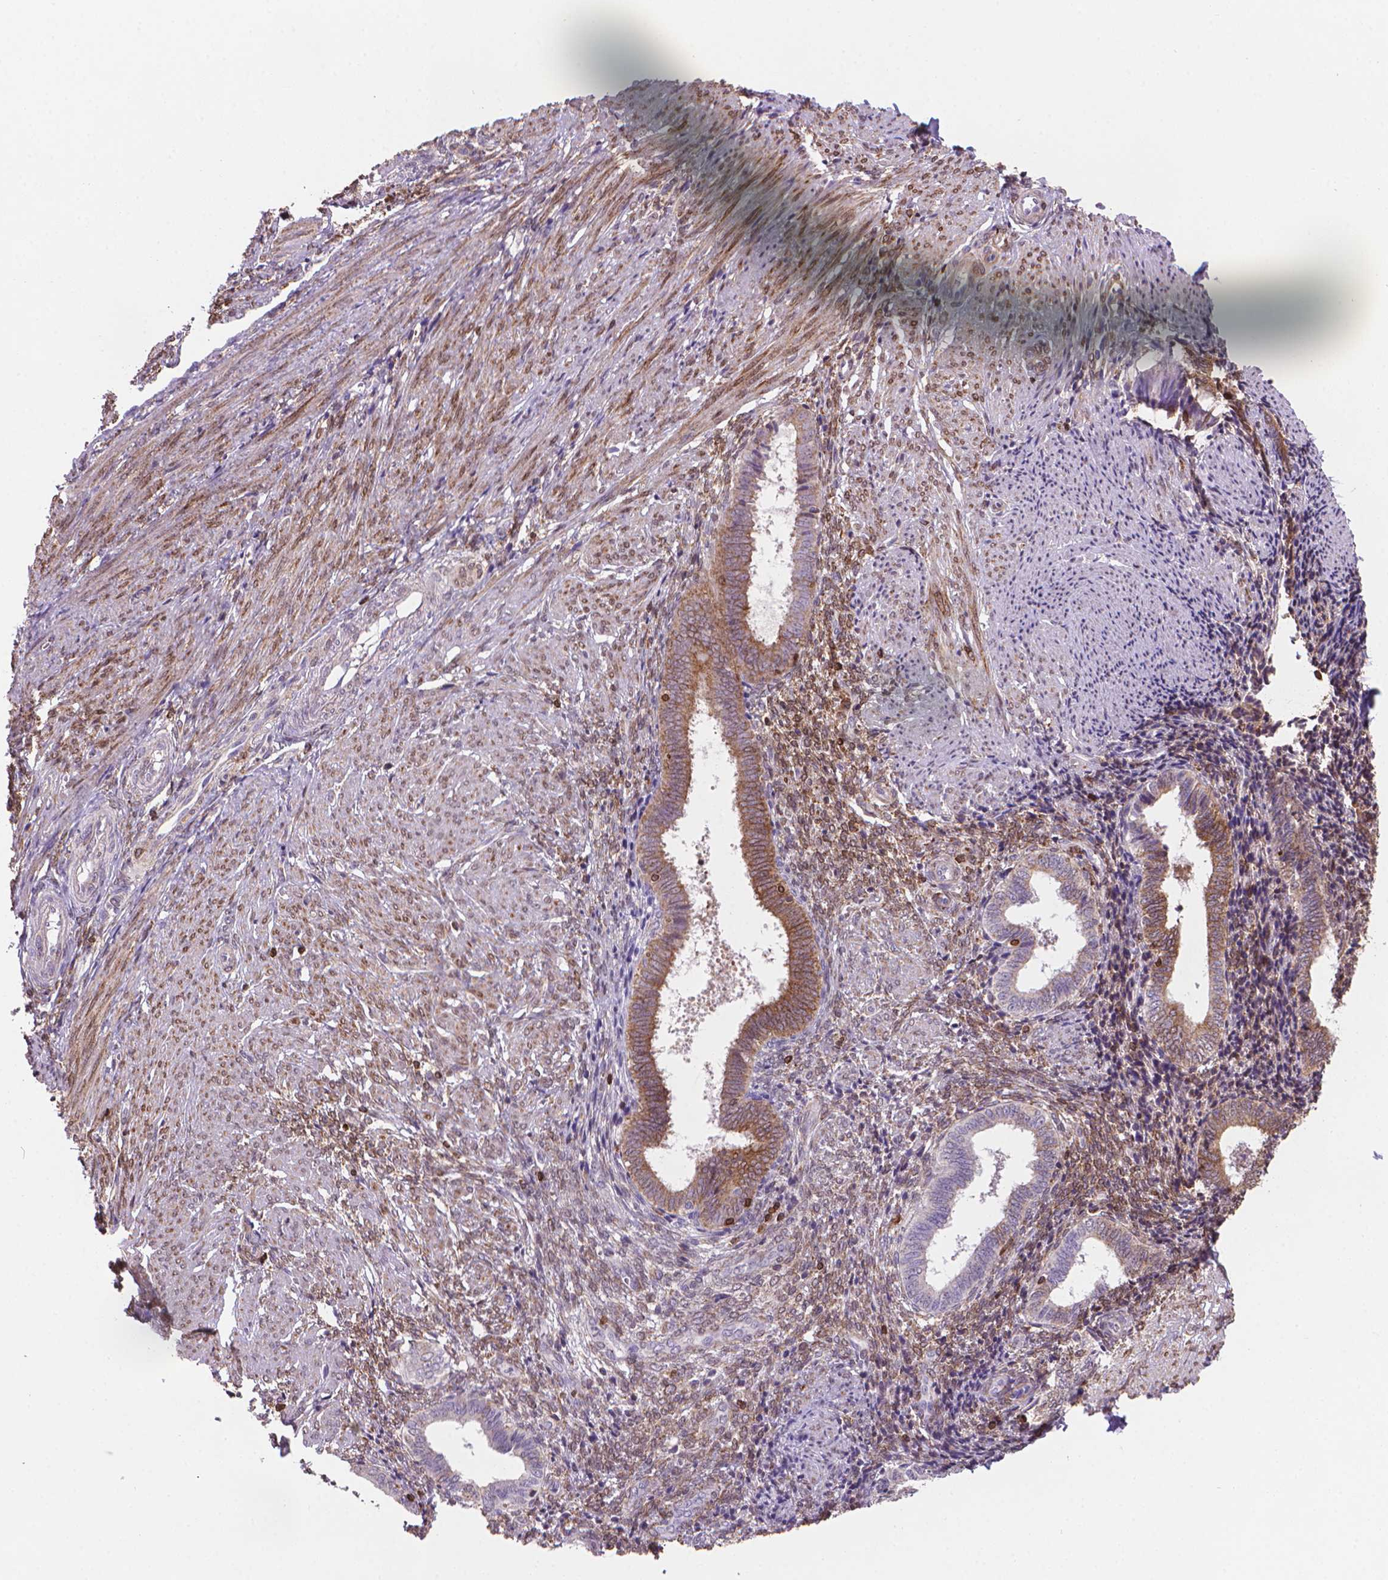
{"staining": {"intensity": "moderate", "quantity": "25%-75%", "location": "cytoplasmic/membranous"}, "tissue": "endometrium", "cell_type": "Cells in endometrial stroma", "image_type": "normal", "snomed": [{"axis": "morphology", "description": "Normal tissue, NOS"}, {"axis": "topography", "description": "Endometrium"}], "caption": "Protein staining of unremarkable endometrium reveals moderate cytoplasmic/membranous positivity in approximately 25%-75% of cells in endometrial stroma.", "gene": "BCL2", "patient": {"sex": "female", "age": 42}}